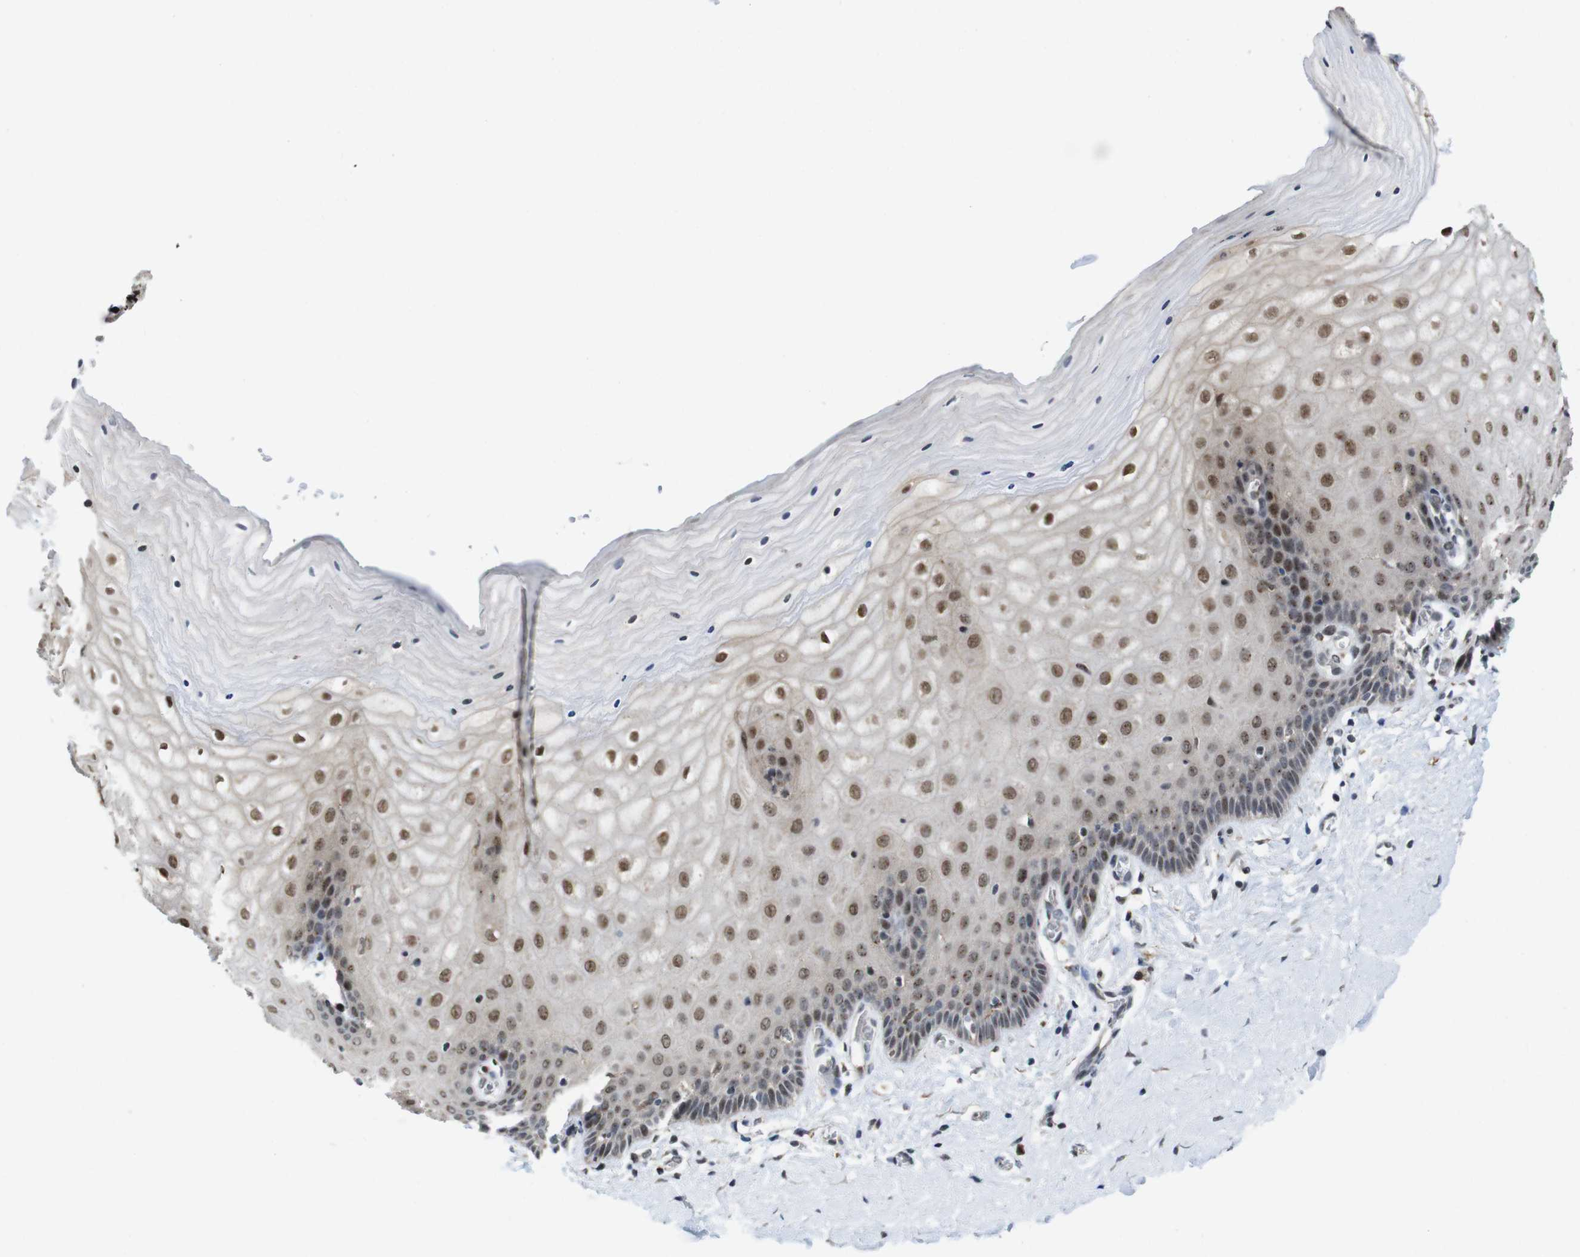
{"staining": {"intensity": "strong", "quantity": ">75%", "location": "cytoplasmic/membranous,nuclear"}, "tissue": "cervix", "cell_type": "Glandular cells", "image_type": "normal", "snomed": [{"axis": "morphology", "description": "Normal tissue, NOS"}, {"axis": "topography", "description": "Cervix"}], "caption": "DAB immunohistochemical staining of unremarkable human cervix displays strong cytoplasmic/membranous,nuclear protein positivity in approximately >75% of glandular cells.", "gene": "PNMA8A", "patient": {"sex": "female", "age": 55}}